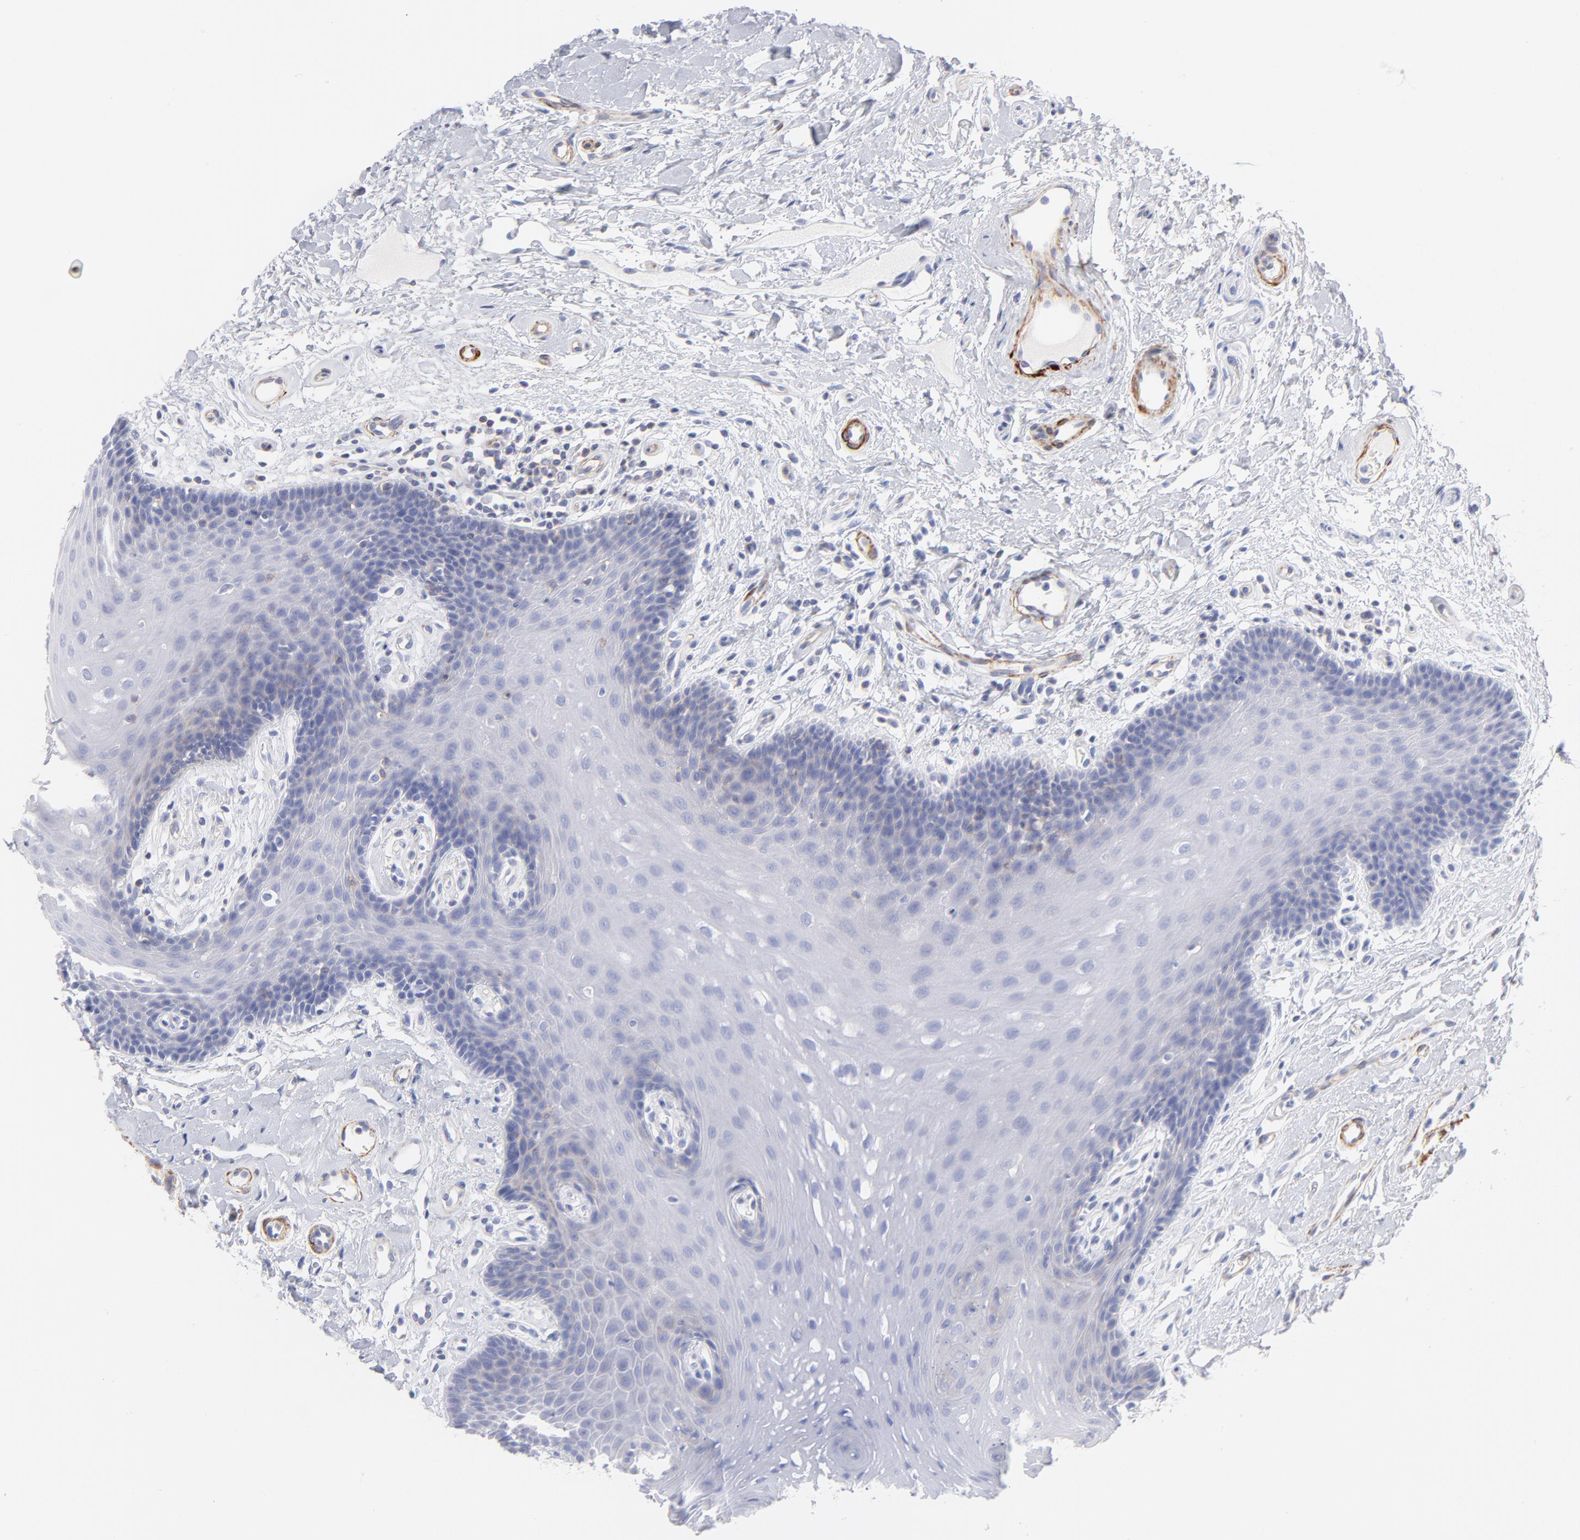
{"staining": {"intensity": "negative", "quantity": "none", "location": "none"}, "tissue": "oral mucosa", "cell_type": "Squamous epithelial cells", "image_type": "normal", "snomed": [{"axis": "morphology", "description": "Normal tissue, NOS"}, {"axis": "topography", "description": "Oral tissue"}], "caption": "Histopathology image shows no protein positivity in squamous epithelial cells of benign oral mucosa. Nuclei are stained in blue.", "gene": "ACTA2", "patient": {"sex": "male", "age": 62}}